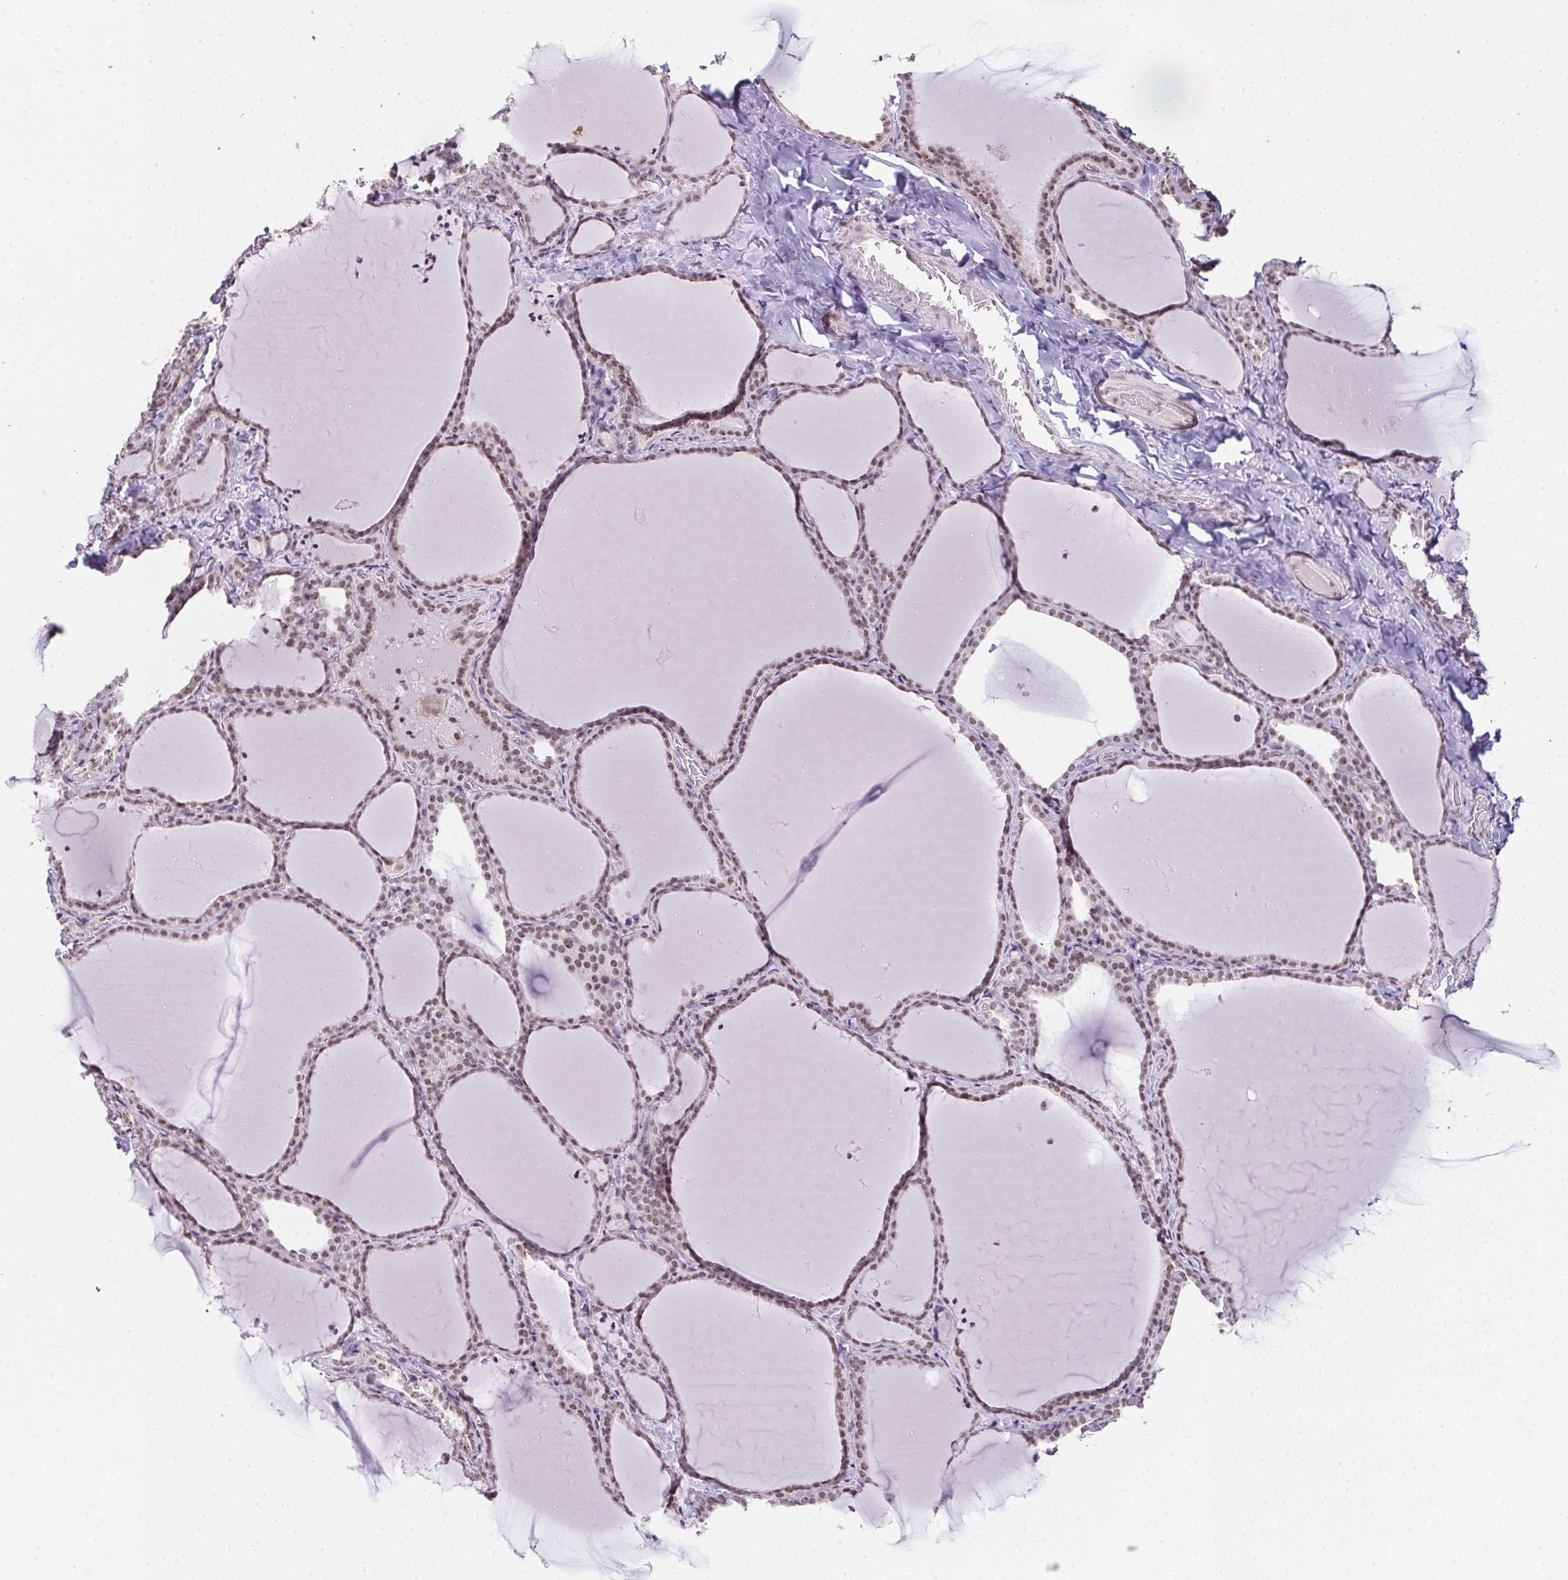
{"staining": {"intensity": "moderate", "quantity": ">75%", "location": "nuclear"}, "tissue": "thyroid gland", "cell_type": "Glandular cells", "image_type": "normal", "snomed": [{"axis": "morphology", "description": "Normal tissue, NOS"}, {"axis": "topography", "description": "Thyroid gland"}], "caption": "Protein staining reveals moderate nuclear staining in approximately >75% of glandular cells in normal thyroid gland. The staining was performed using DAB, with brown indicating positive protein expression. Nuclei are stained blue with hematoxylin.", "gene": "ZNF800", "patient": {"sex": "female", "age": 22}}